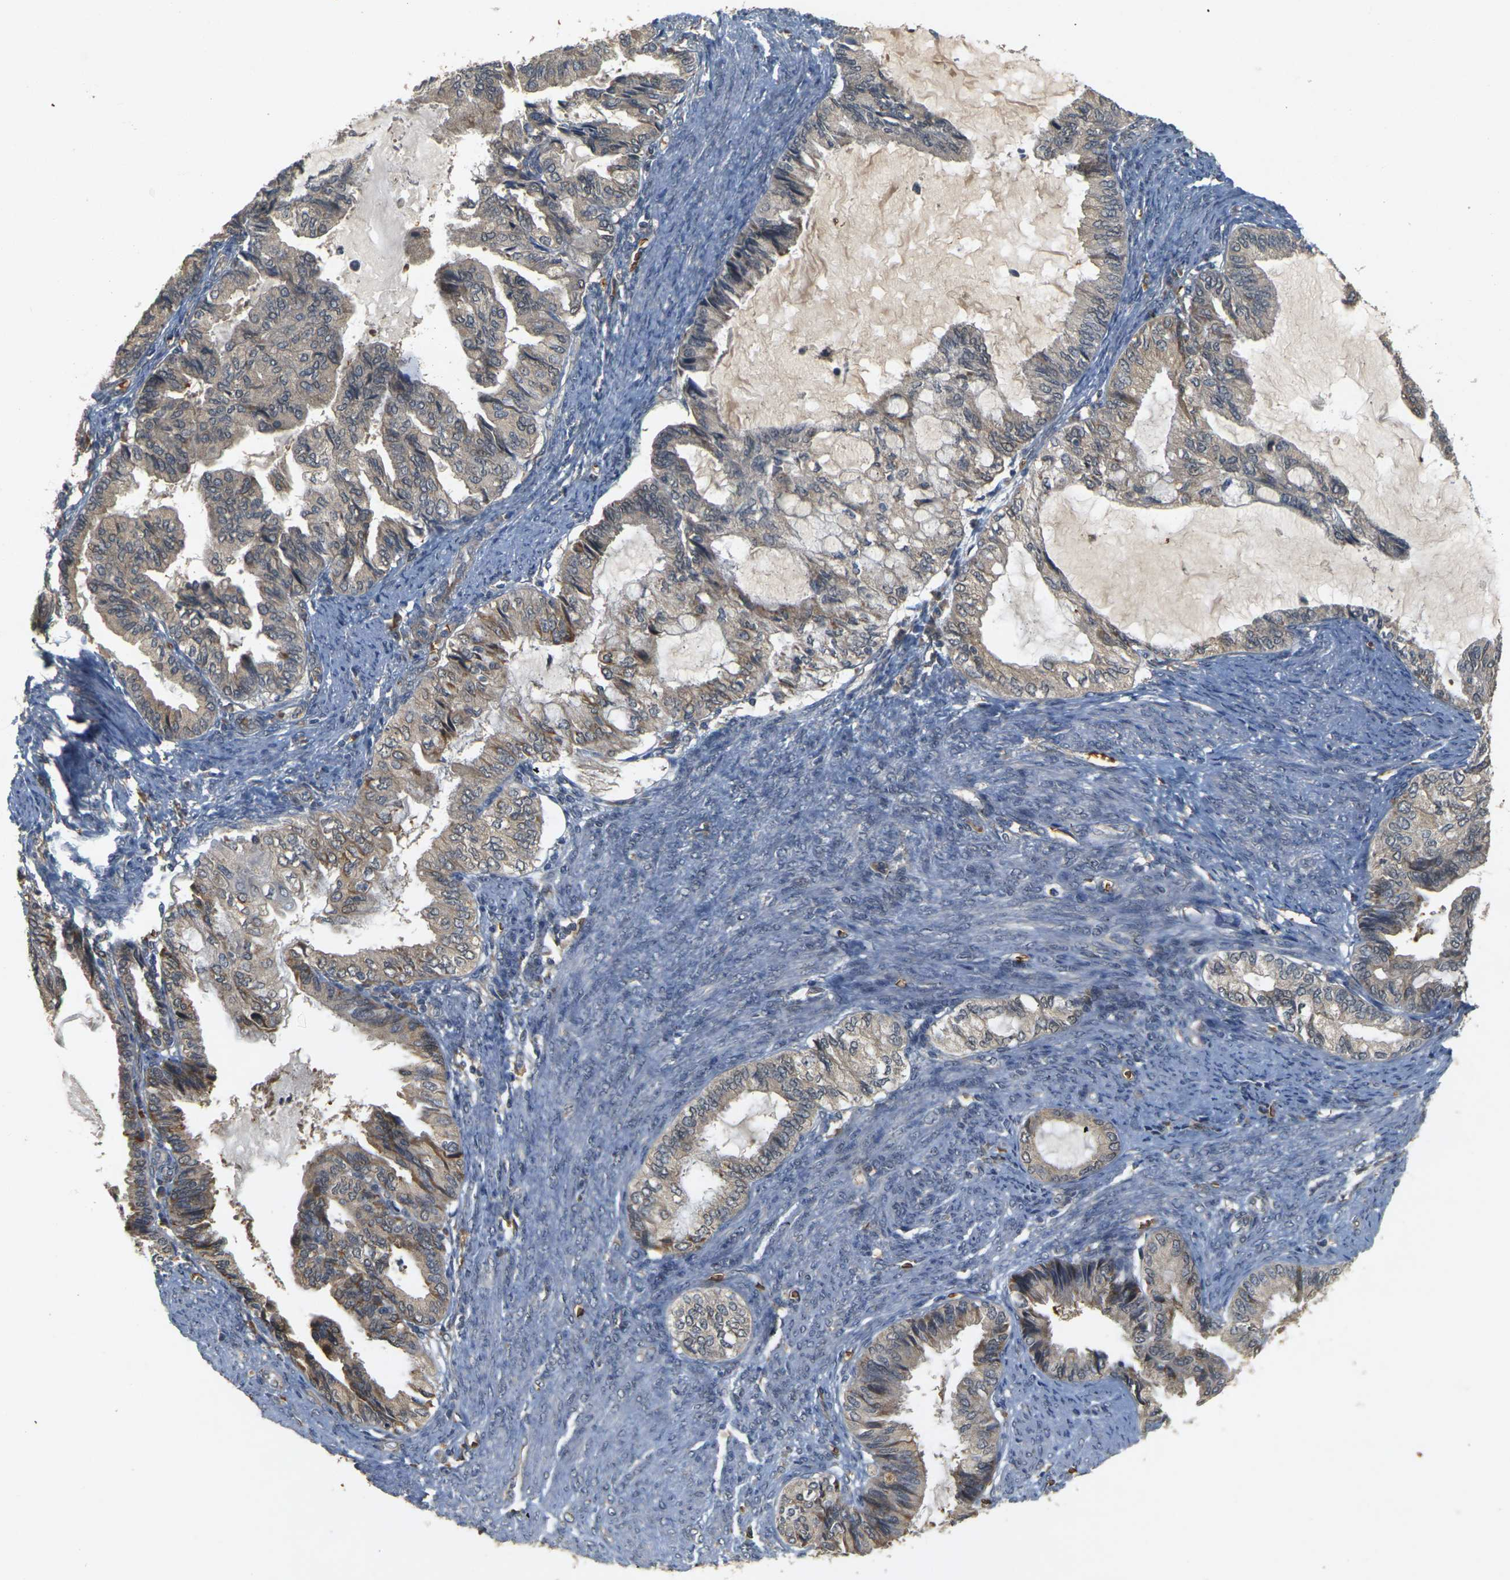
{"staining": {"intensity": "weak", "quantity": ">75%", "location": "cytoplasmic/membranous"}, "tissue": "endometrial cancer", "cell_type": "Tumor cells", "image_type": "cancer", "snomed": [{"axis": "morphology", "description": "Adenocarcinoma, NOS"}, {"axis": "topography", "description": "Endometrium"}], "caption": "DAB (3,3'-diaminobenzidine) immunohistochemical staining of endometrial cancer reveals weak cytoplasmic/membranous protein expression in about >75% of tumor cells.", "gene": "MEGF9", "patient": {"sex": "female", "age": 86}}